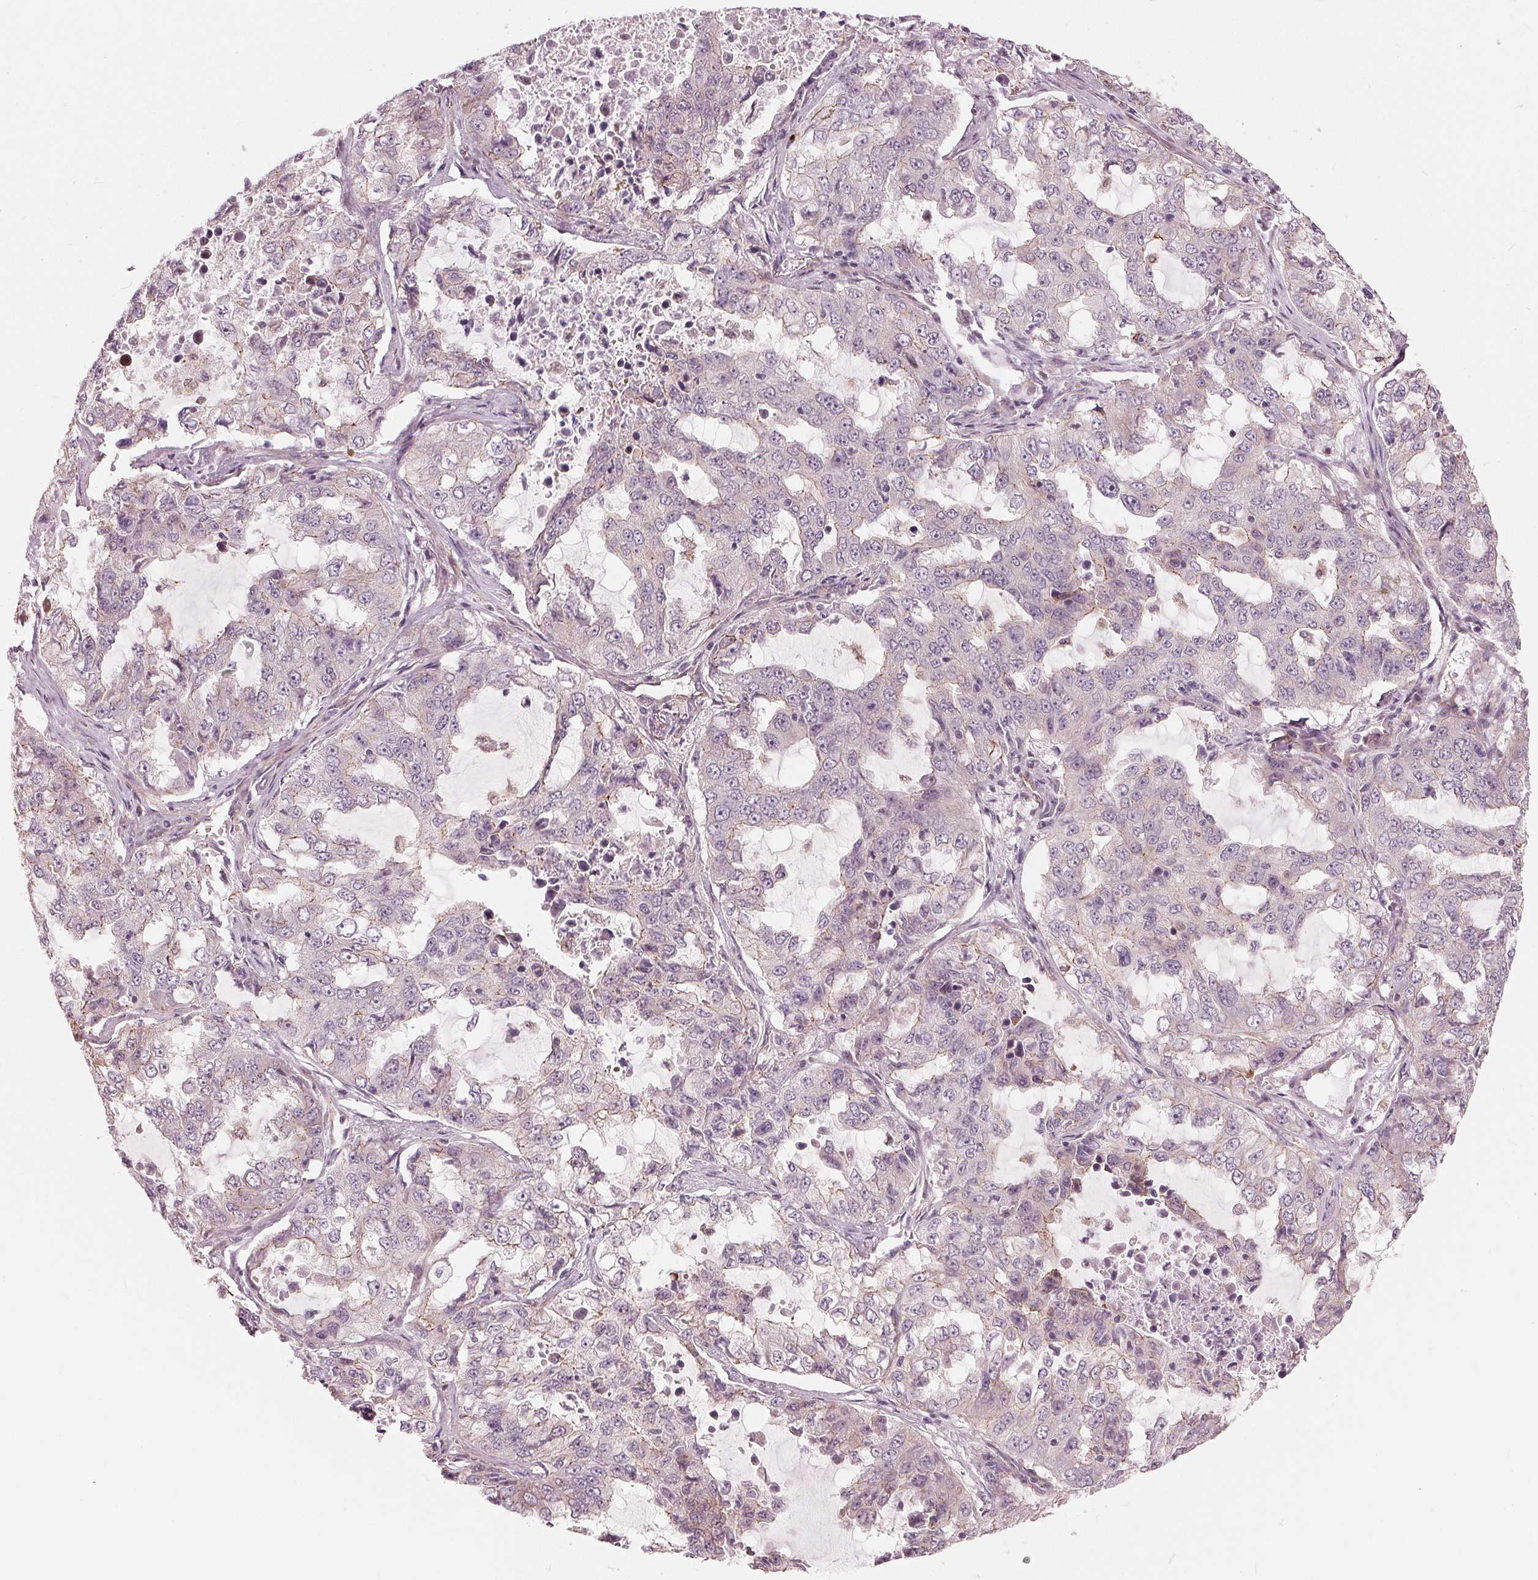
{"staining": {"intensity": "negative", "quantity": "none", "location": "none"}, "tissue": "lung cancer", "cell_type": "Tumor cells", "image_type": "cancer", "snomed": [{"axis": "morphology", "description": "Adenocarcinoma, NOS"}, {"axis": "topography", "description": "Lung"}], "caption": "IHC photomicrograph of neoplastic tissue: human lung cancer stained with DAB (3,3'-diaminobenzidine) exhibits no significant protein expression in tumor cells.", "gene": "TXNIP", "patient": {"sex": "female", "age": 61}}